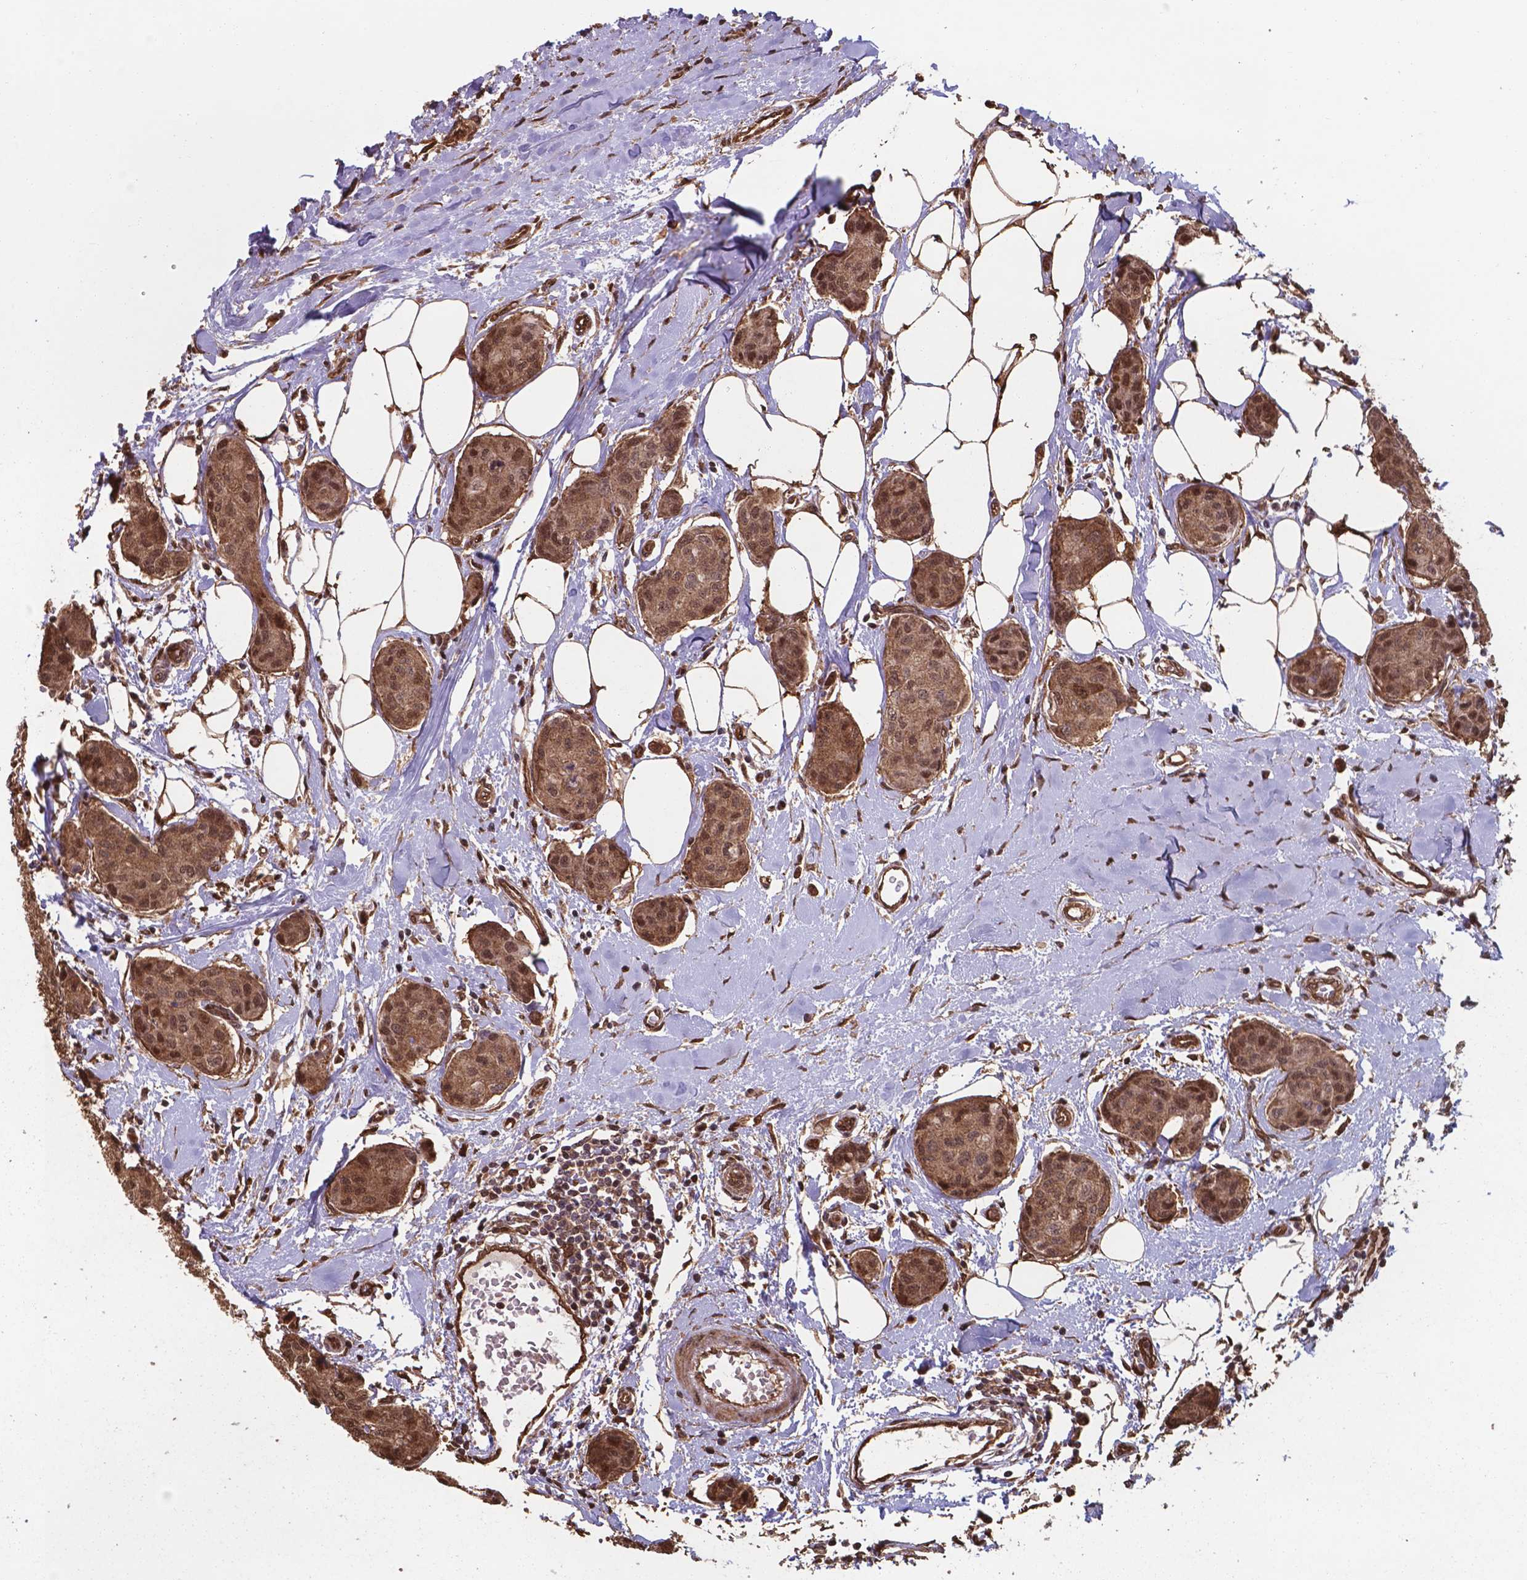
{"staining": {"intensity": "moderate", "quantity": ">75%", "location": "cytoplasmic/membranous,nuclear"}, "tissue": "breast cancer", "cell_type": "Tumor cells", "image_type": "cancer", "snomed": [{"axis": "morphology", "description": "Duct carcinoma"}, {"axis": "topography", "description": "Breast"}], "caption": "IHC of breast cancer (invasive ductal carcinoma) demonstrates medium levels of moderate cytoplasmic/membranous and nuclear expression in about >75% of tumor cells.", "gene": "CHP2", "patient": {"sex": "female", "age": 80}}